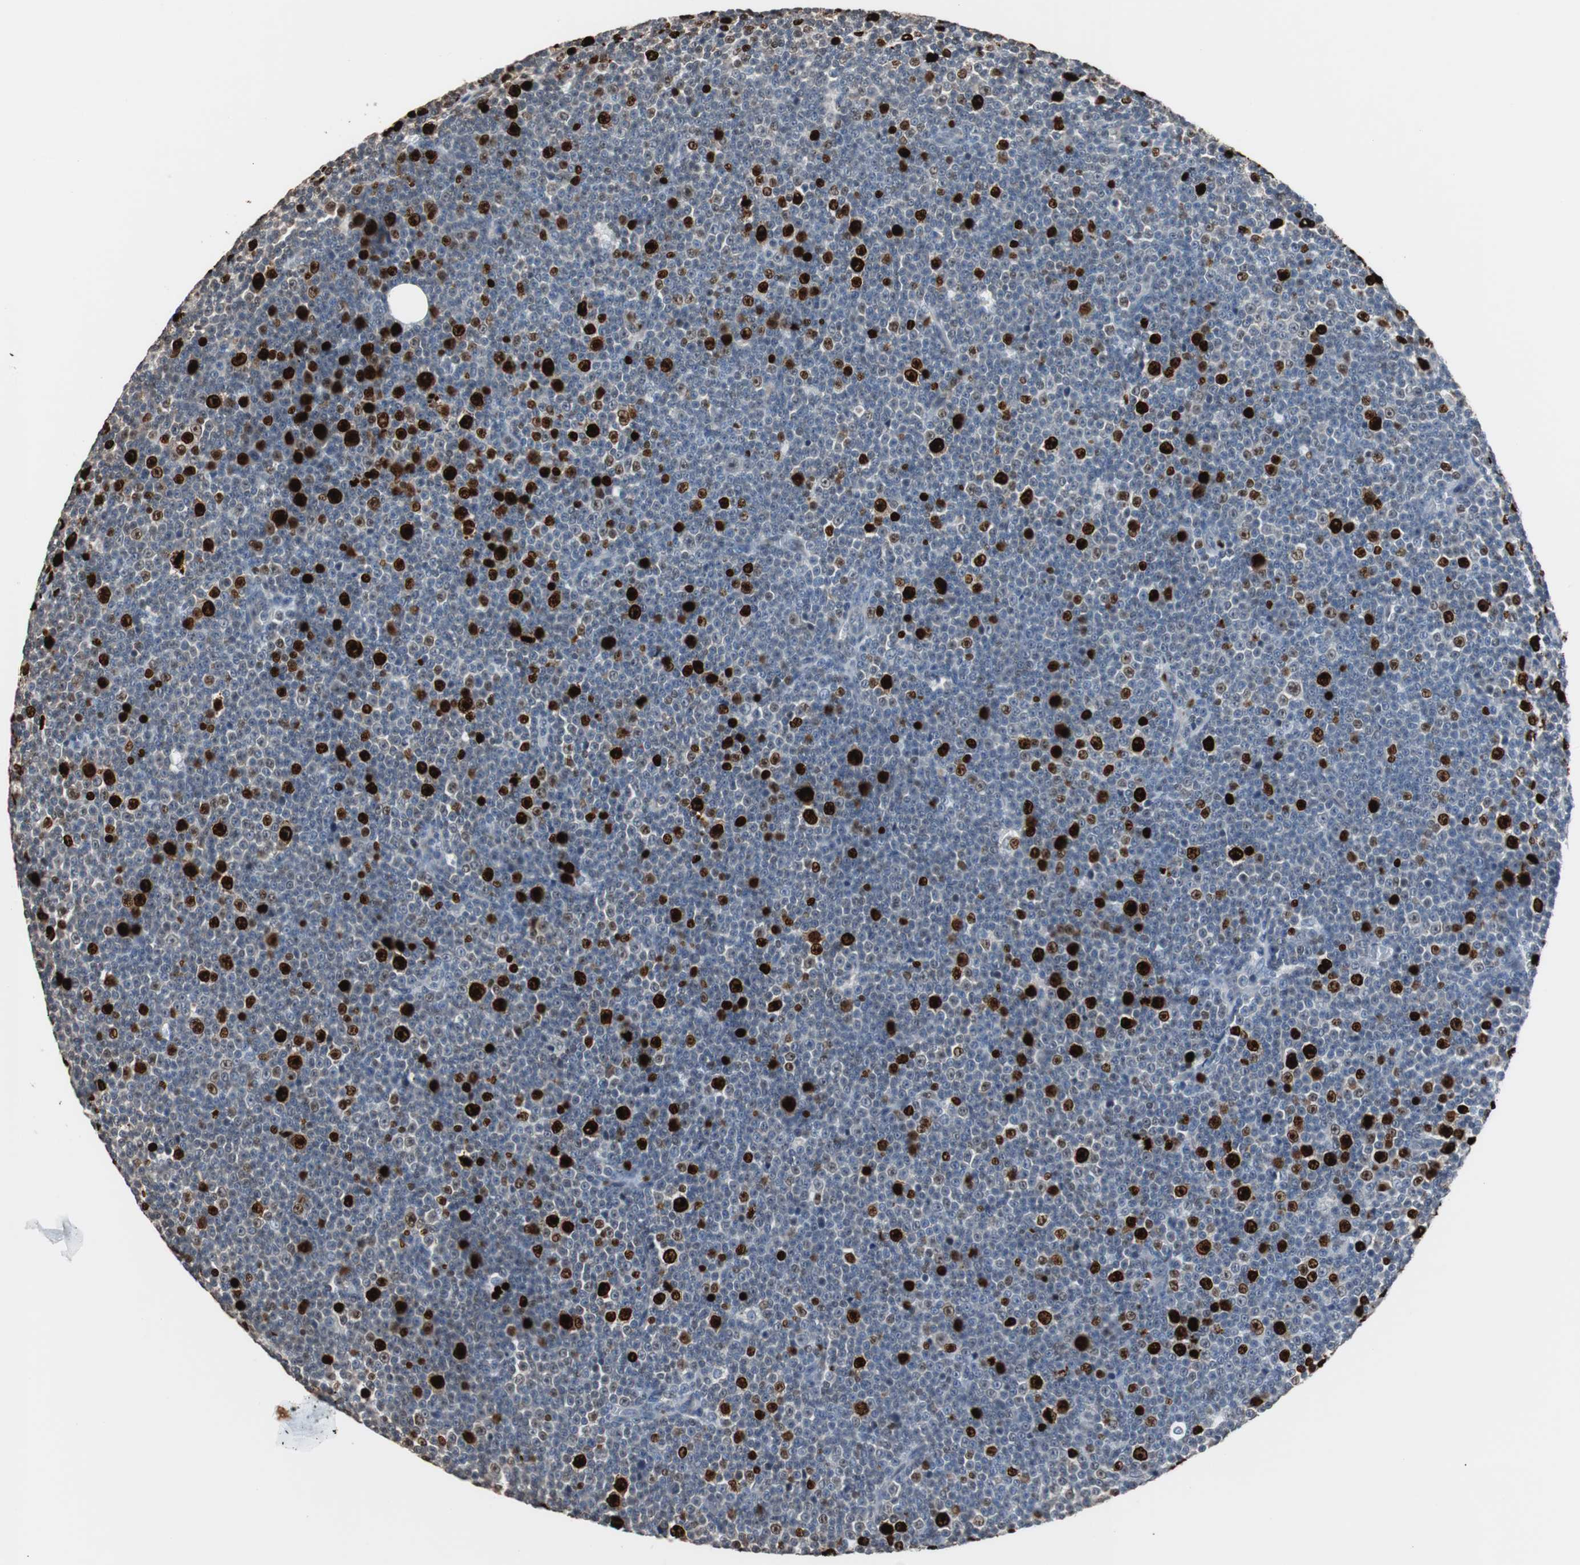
{"staining": {"intensity": "strong", "quantity": "<25%", "location": "nuclear"}, "tissue": "lymphoma", "cell_type": "Tumor cells", "image_type": "cancer", "snomed": [{"axis": "morphology", "description": "Malignant lymphoma, non-Hodgkin's type, Low grade"}, {"axis": "topography", "description": "Lymph node"}], "caption": "IHC photomicrograph of human low-grade malignant lymphoma, non-Hodgkin's type stained for a protein (brown), which reveals medium levels of strong nuclear expression in about <25% of tumor cells.", "gene": "TOP2A", "patient": {"sex": "female", "age": 67}}